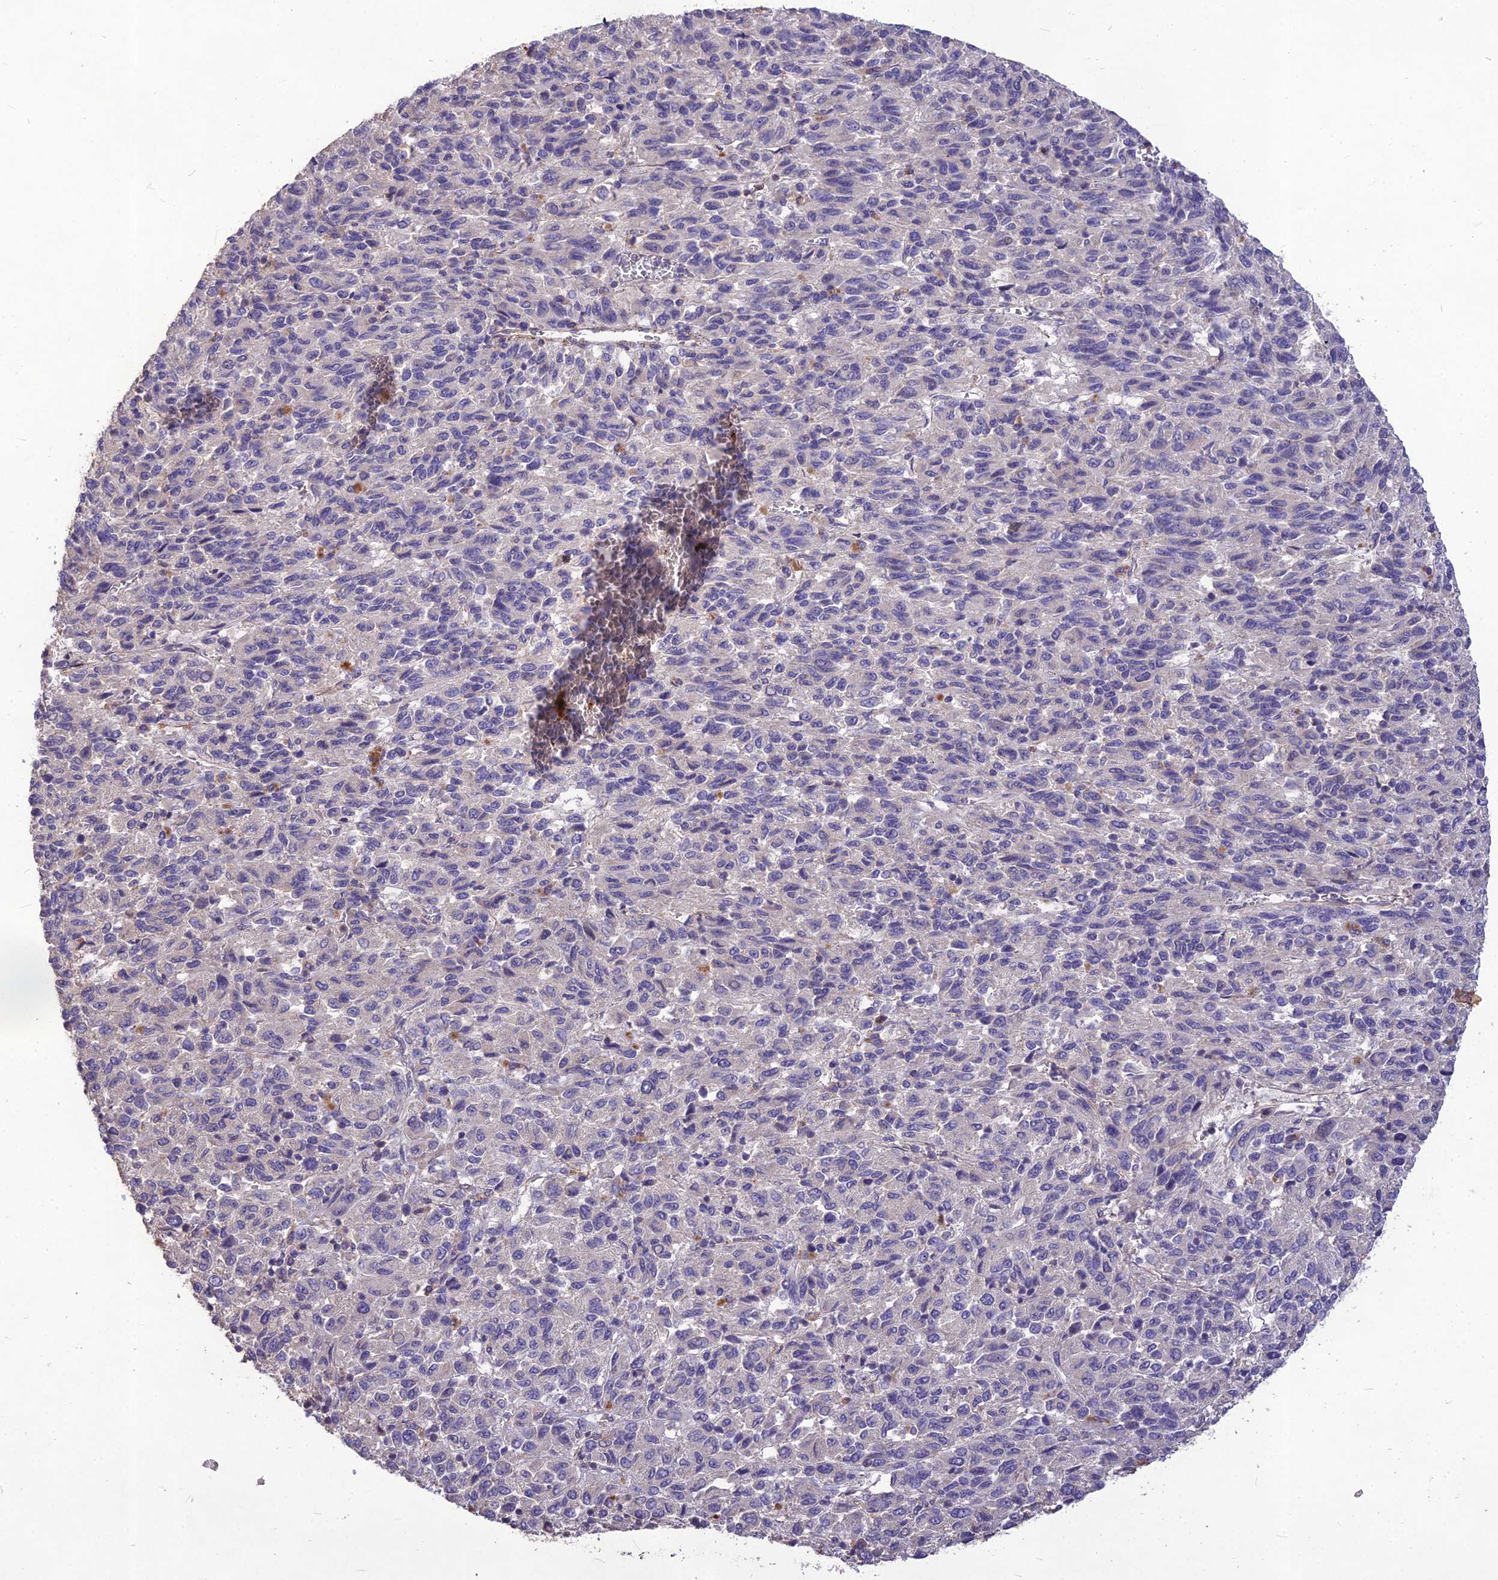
{"staining": {"intensity": "negative", "quantity": "none", "location": "none"}, "tissue": "melanoma", "cell_type": "Tumor cells", "image_type": "cancer", "snomed": [{"axis": "morphology", "description": "Malignant melanoma, Metastatic site"}, {"axis": "topography", "description": "Lung"}], "caption": "The IHC photomicrograph has no significant expression in tumor cells of melanoma tissue. The staining is performed using DAB brown chromogen with nuclei counter-stained in using hematoxylin.", "gene": "CLUH", "patient": {"sex": "male", "age": 64}}